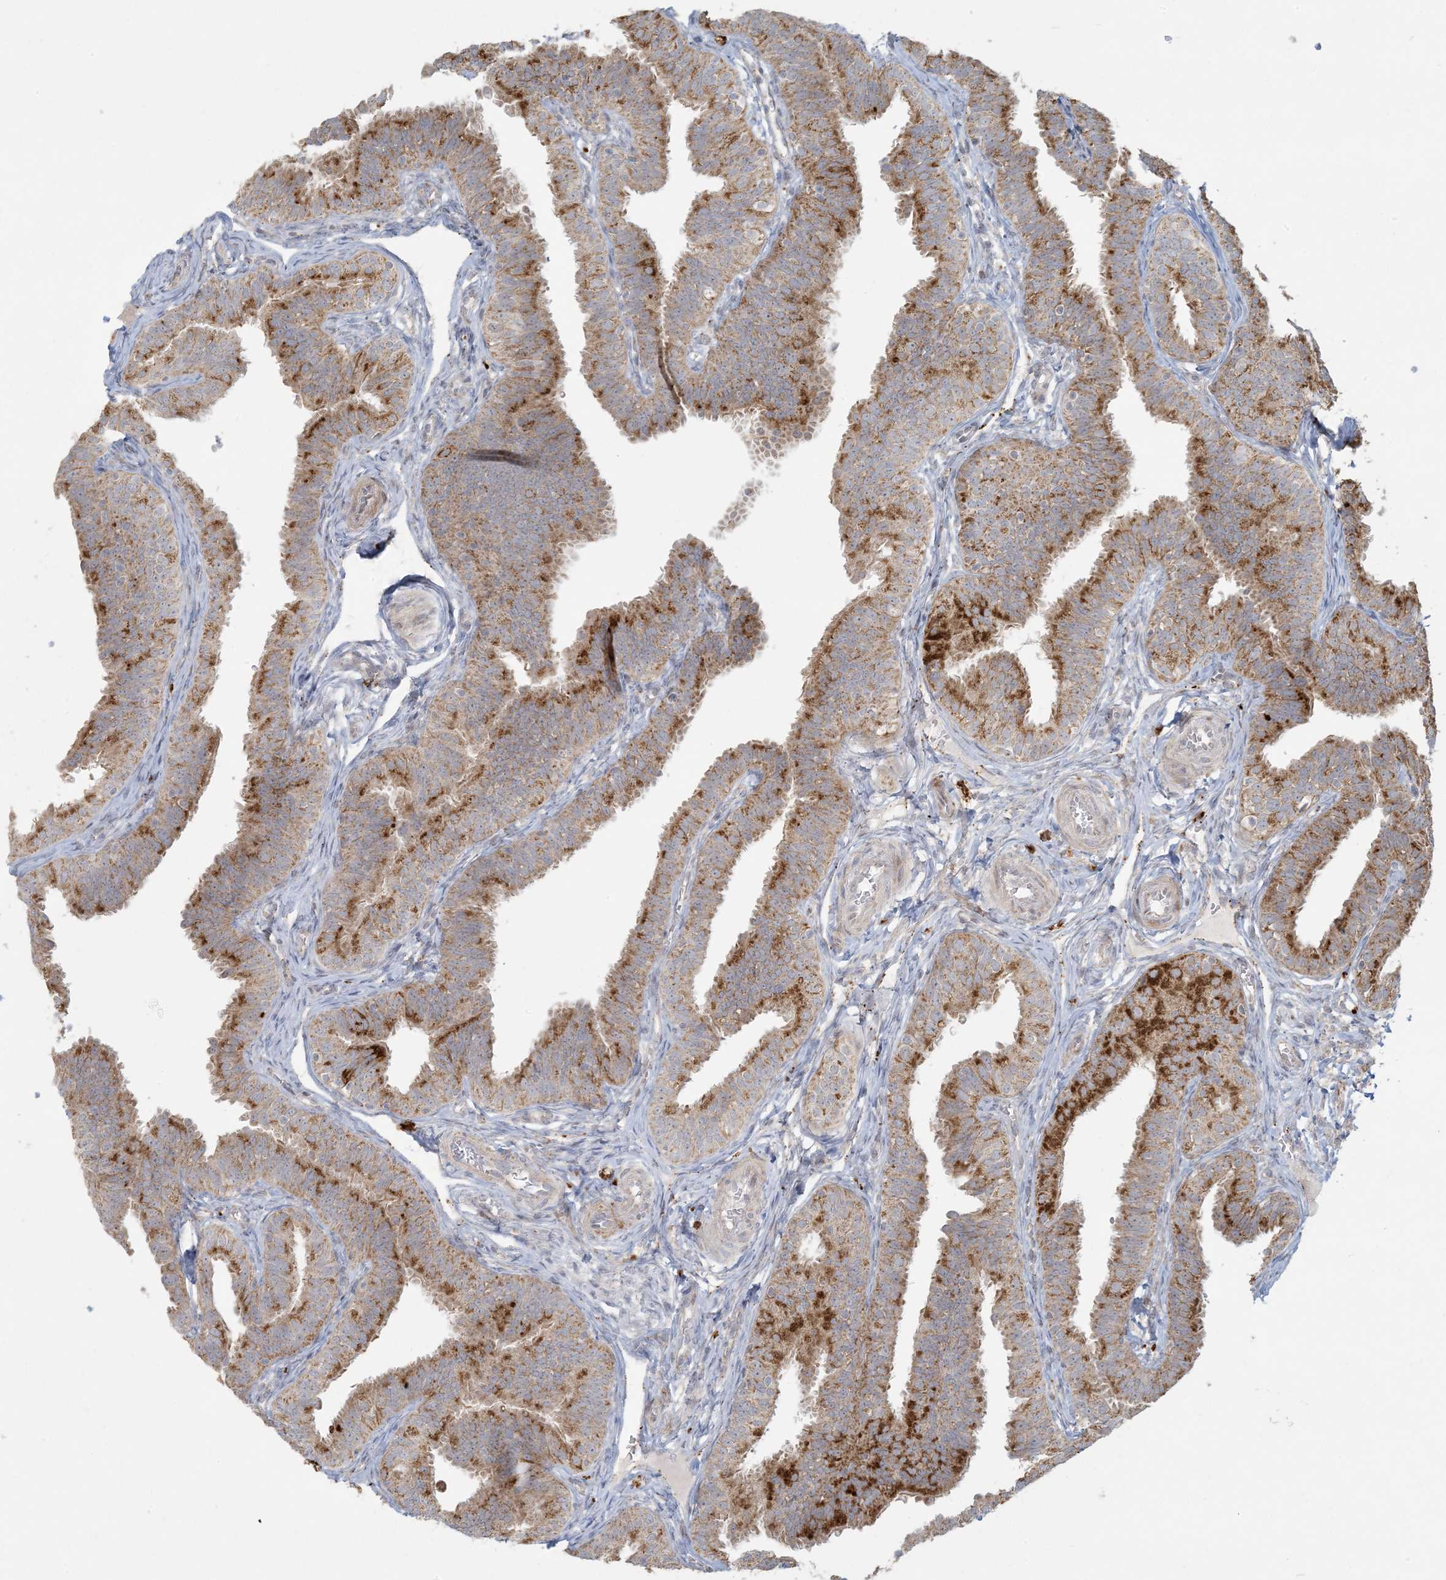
{"staining": {"intensity": "strong", "quantity": ">75%", "location": "cytoplasmic/membranous"}, "tissue": "fallopian tube", "cell_type": "Glandular cells", "image_type": "normal", "snomed": [{"axis": "morphology", "description": "Normal tissue, NOS"}, {"axis": "topography", "description": "Fallopian tube"}], "caption": "Immunohistochemistry staining of normal fallopian tube, which reveals high levels of strong cytoplasmic/membranous staining in approximately >75% of glandular cells indicating strong cytoplasmic/membranous protein positivity. The staining was performed using DAB (brown) for protein detection and nuclei were counterstained in hematoxylin (blue).", "gene": "MCAT", "patient": {"sex": "female", "age": 35}}